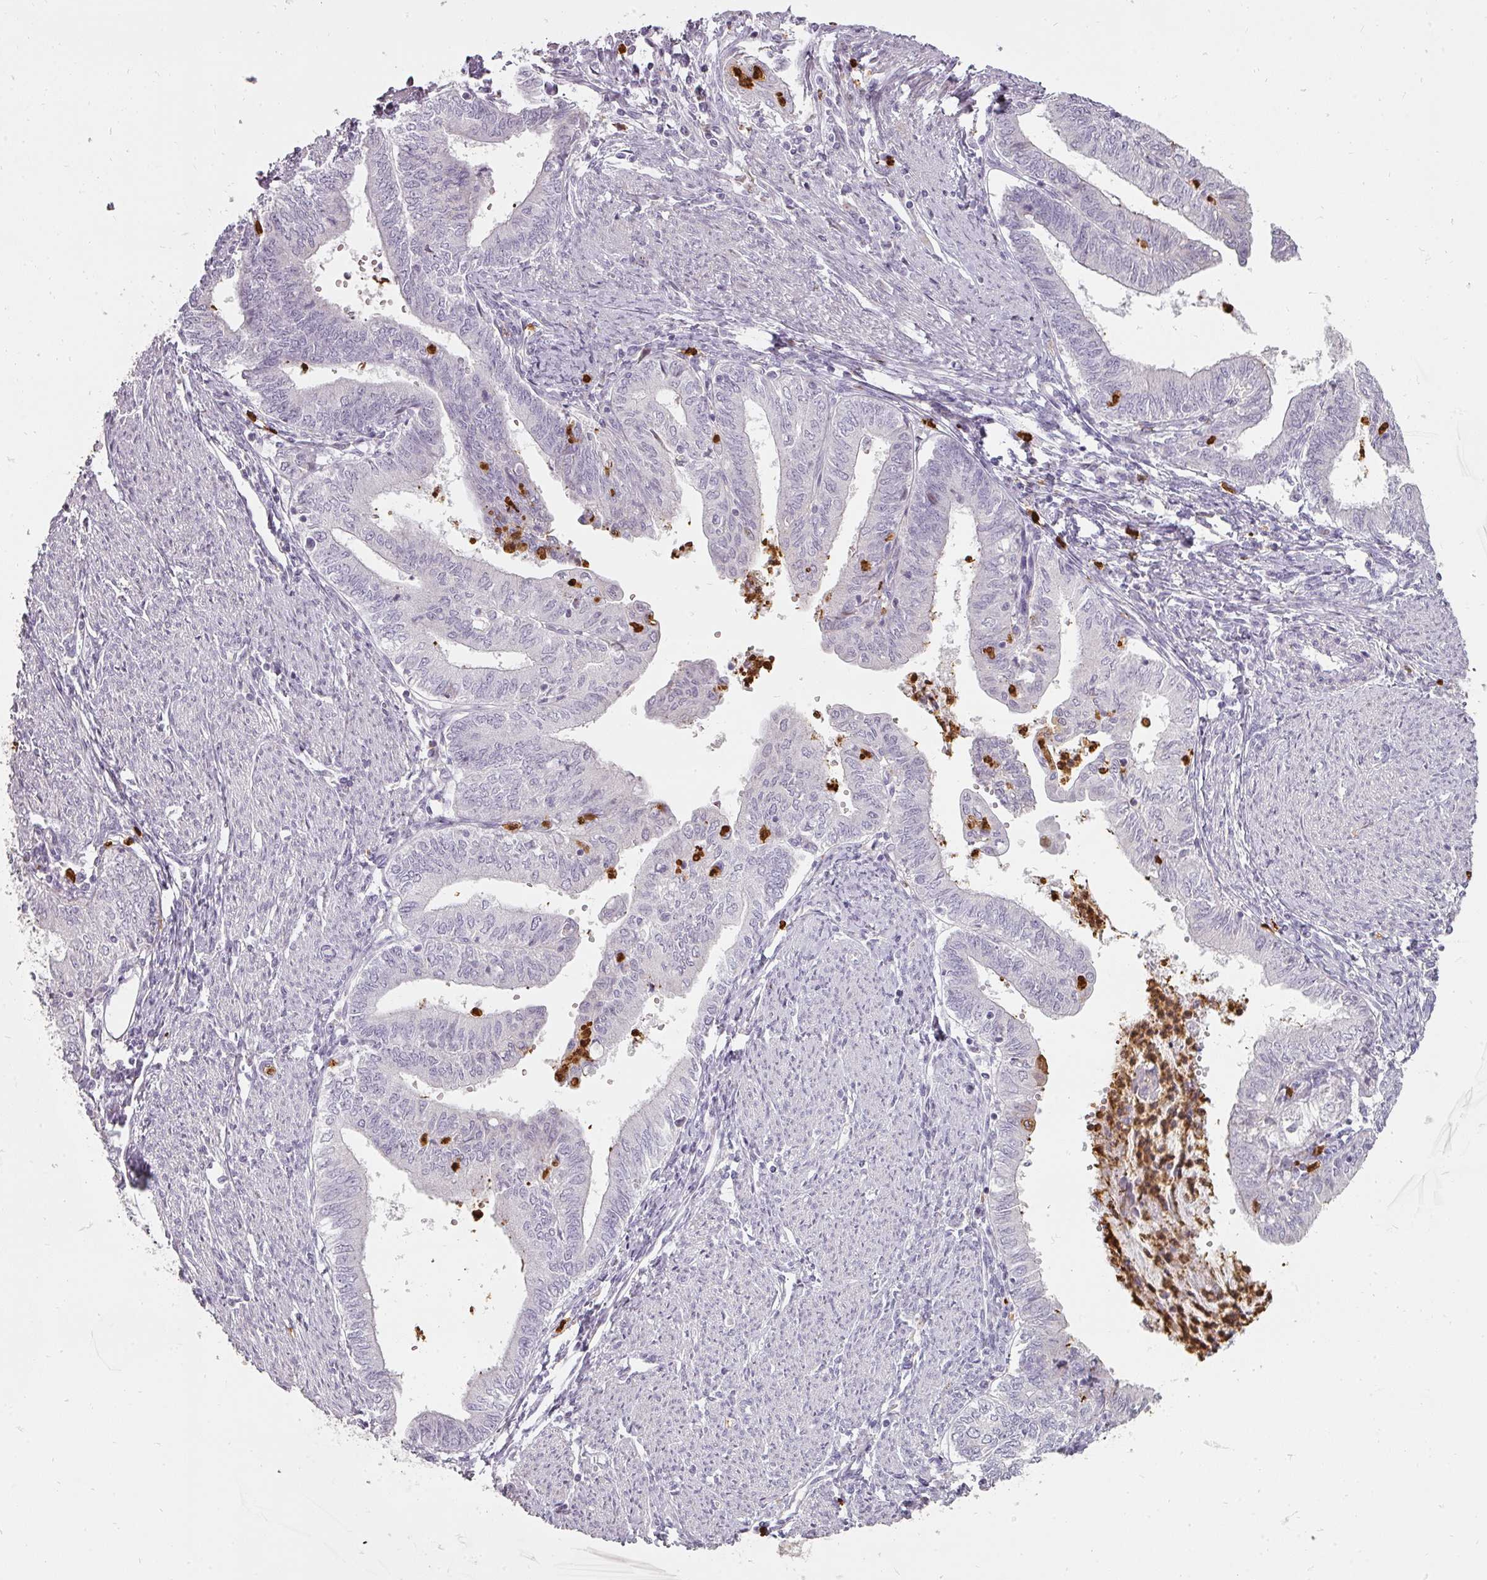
{"staining": {"intensity": "moderate", "quantity": "<25%", "location": "cytoplasmic/membranous"}, "tissue": "endometrial cancer", "cell_type": "Tumor cells", "image_type": "cancer", "snomed": [{"axis": "morphology", "description": "Adenocarcinoma, NOS"}, {"axis": "topography", "description": "Endometrium"}], "caption": "Endometrial adenocarcinoma stained for a protein demonstrates moderate cytoplasmic/membranous positivity in tumor cells.", "gene": "BIK", "patient": {"sex": "female", "age": 66}}